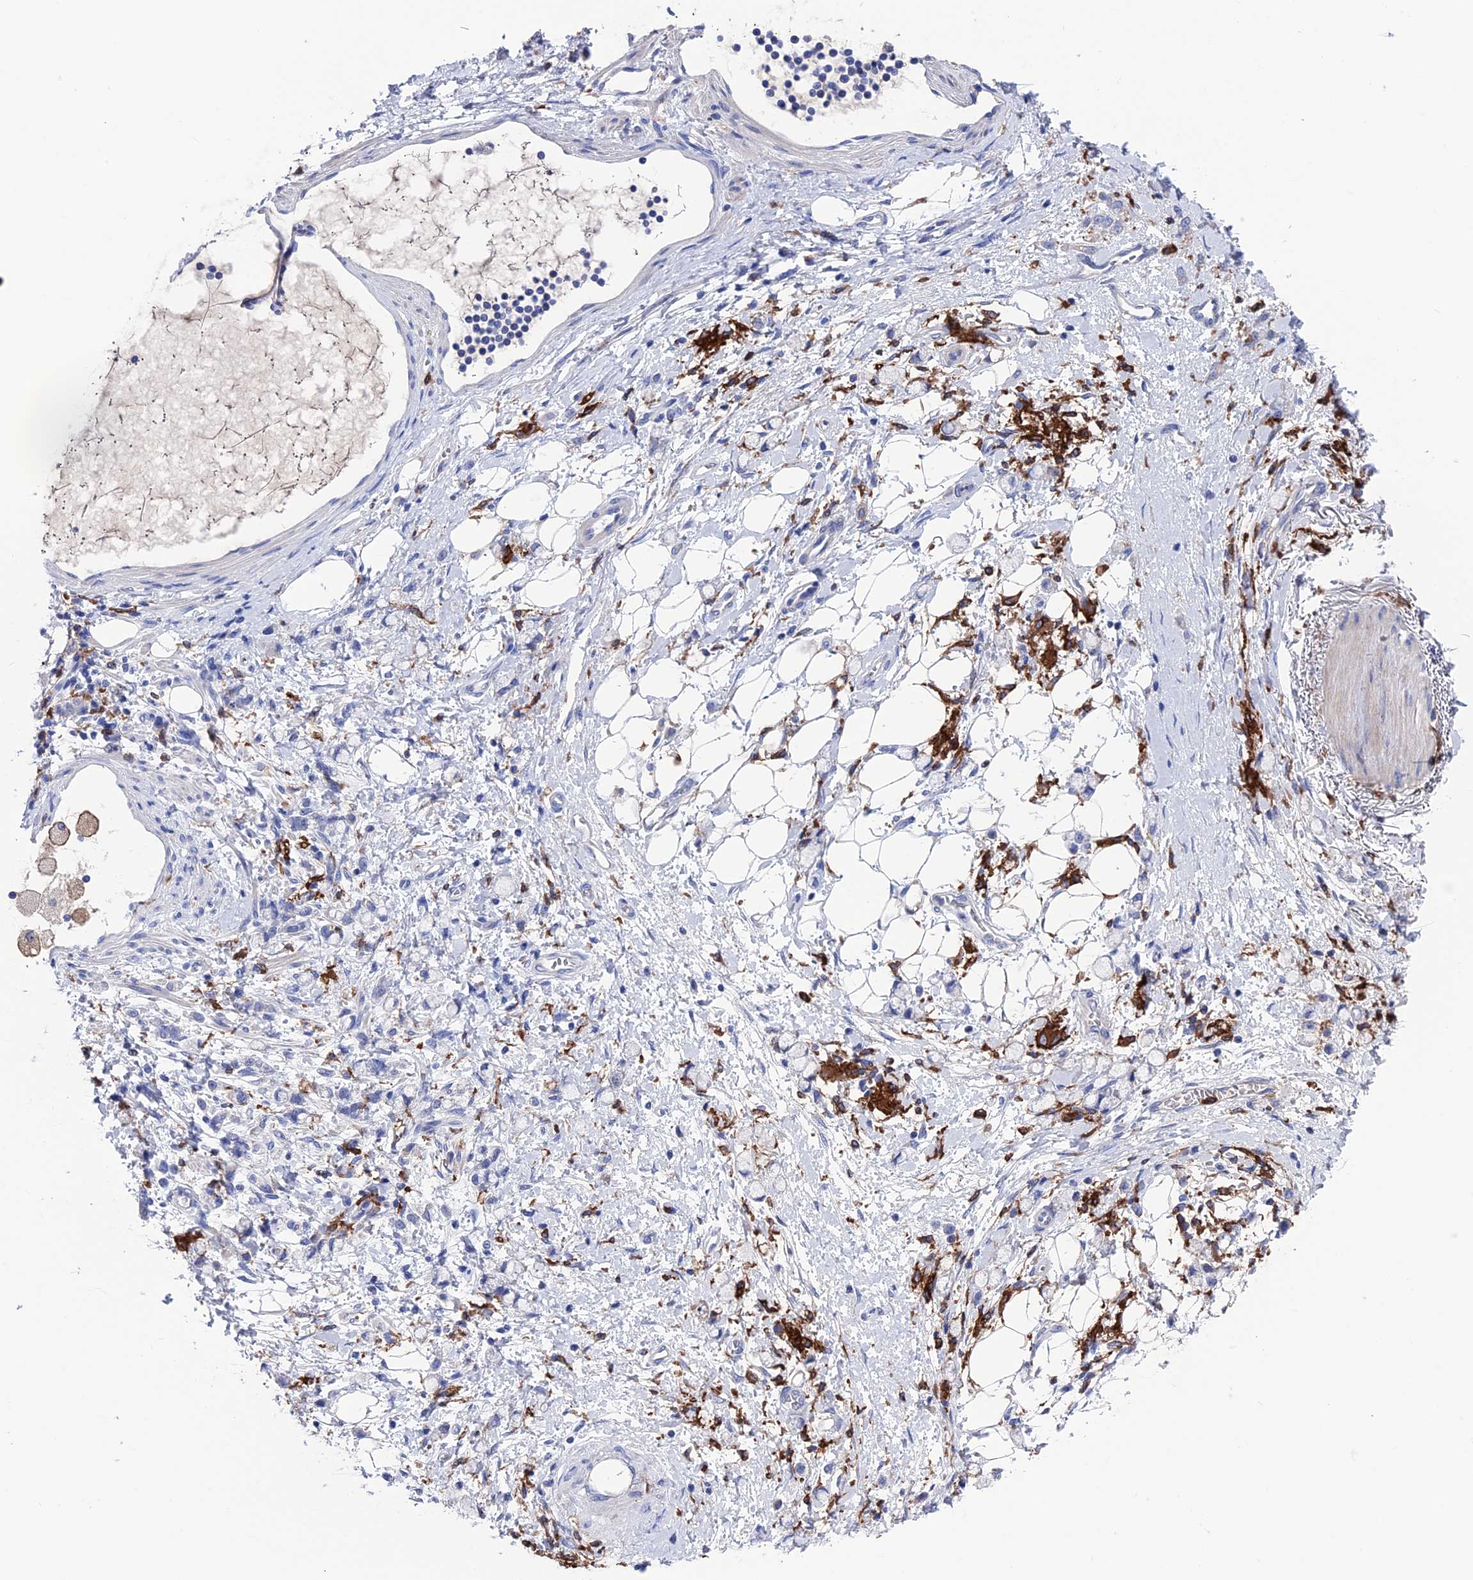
{"staining": {"intensity": "negative", "quantity": "none", "location": "none"}, "tissue": "stomach cancer", "cell_type": "Tumor cells", "image_type": "cancer", "snomed": [{"axis": "morphology", "description": "Adenocarcinoma, NOS"}, {"axis": "topography", "description": "Stomach"}], "caption": "High magnification brightfield microscopy of stomach cancer stained with DAB (3,3'-diaminobenzidine) (brown) and counterstained with hematoxylin (blue): tumor cells show no significant staining.", "gene": "TYROBP", "patient": {"sex": "female", "age": 60}}